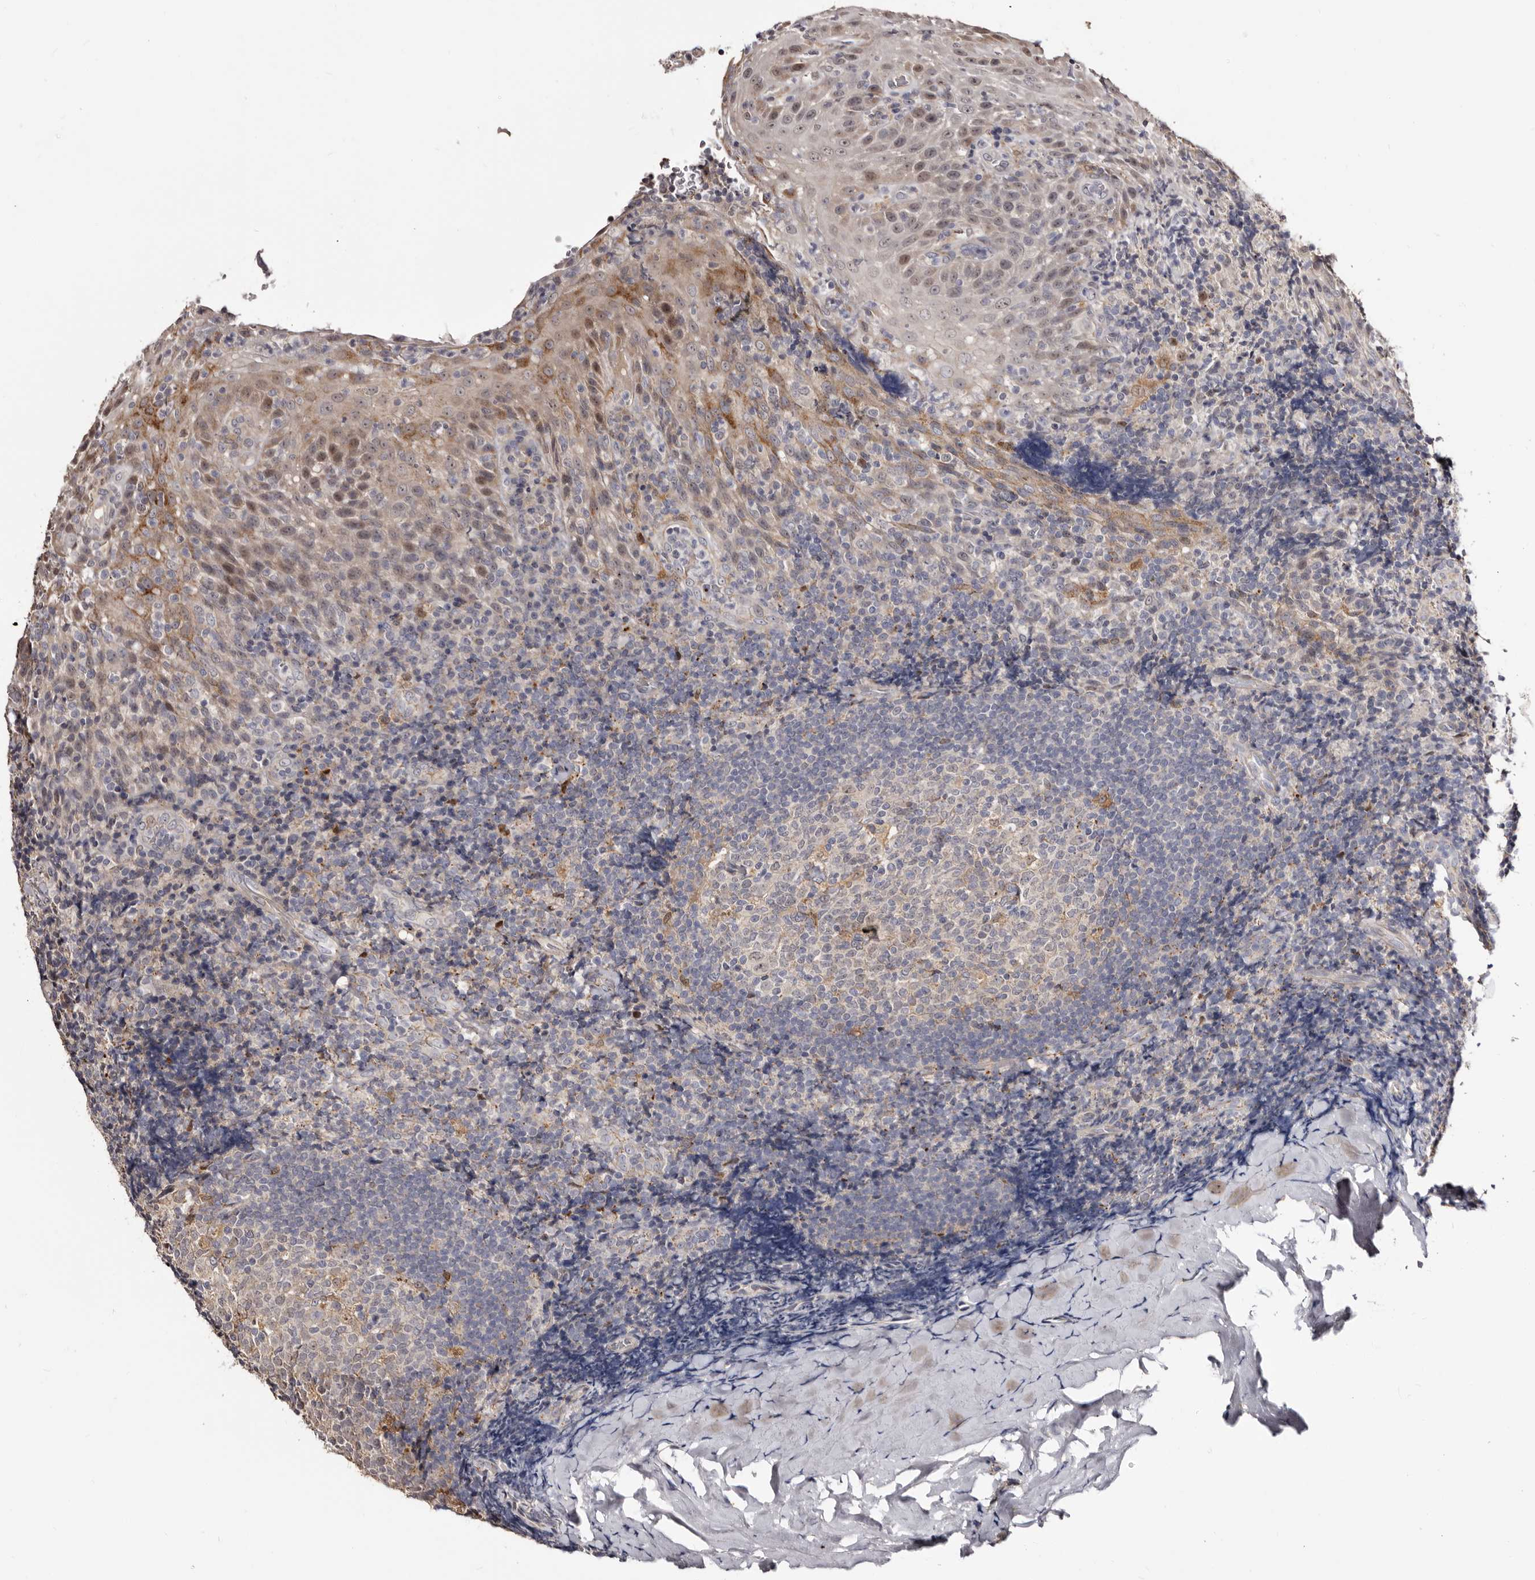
{"staining": {"intensity": "strong", "quantity": "<25%", "location": "cytoplasmic/membranous"}, "tissue": "tonsil", "cell_type": "Germinal center cells", "image_type": "normal", "snomed": [{"axis": "morphology", "description": "Normal tissue, NOS"}, {"axis": "topography", "description": "Tonsil"}], "caption": "Tonsil stained with immunohistochemistry displays strong cytoplasmic/membranous staining in approximately <25% of germinal center cells.", "gene": "PTAFR", "patient": {"sex": "male", "age": 37}}